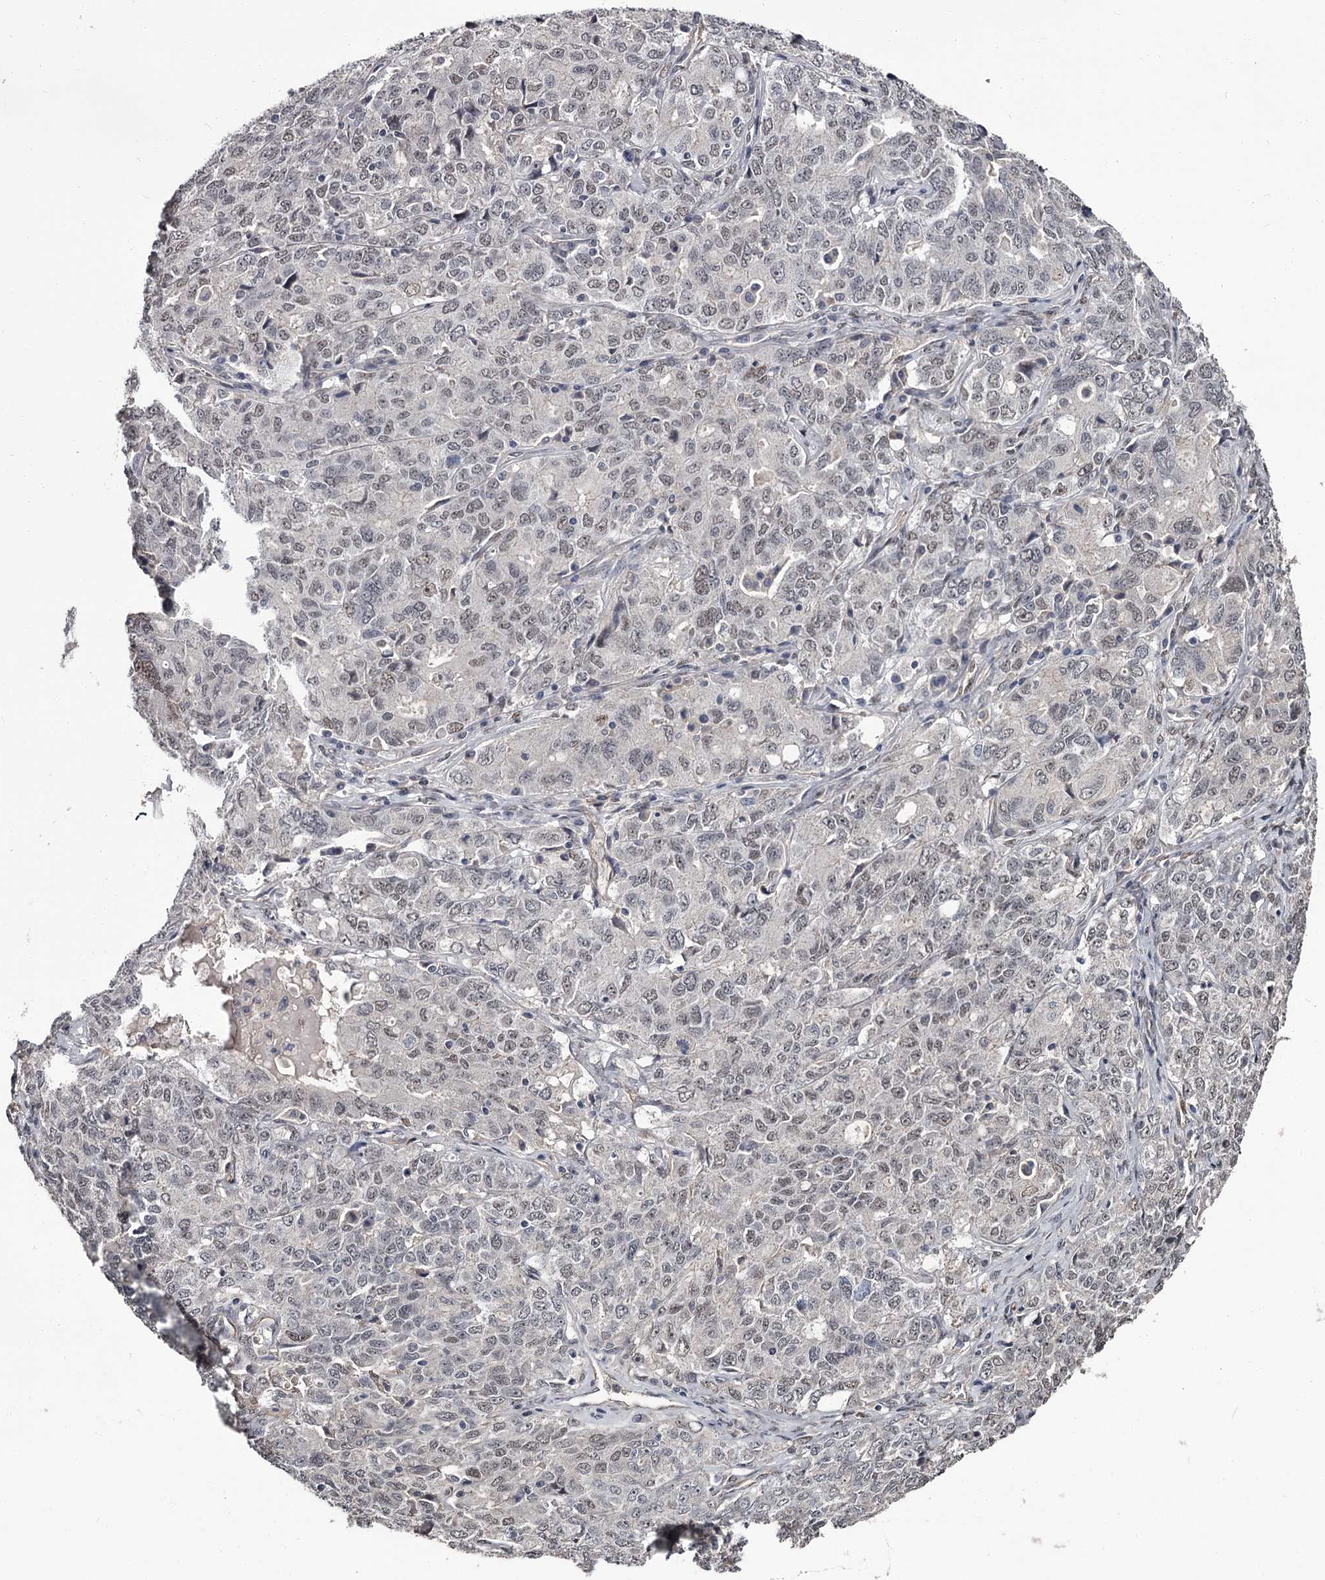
{"staining": {"intensity": "weak", "quantity": "25%-75%", "location": "nuclear"}, "tissue": "ovarian cancer", "cell_type": "Tumor cells", "image_type": "cancer", "snomed": [{"axis": "morphology", "description": "Carcinoma, endometroid"}, {"axis": "topography", "description": "Ovary"}], "caption": "Approximately 25%-75% of tumor cells in ovarian endometroid carcinoma exhibit weak nuclear protein expression as visualized by brown immunohistochemical staining.", "gene": "PRPF40B", "patient": {"sex": "female", "age": 62}}